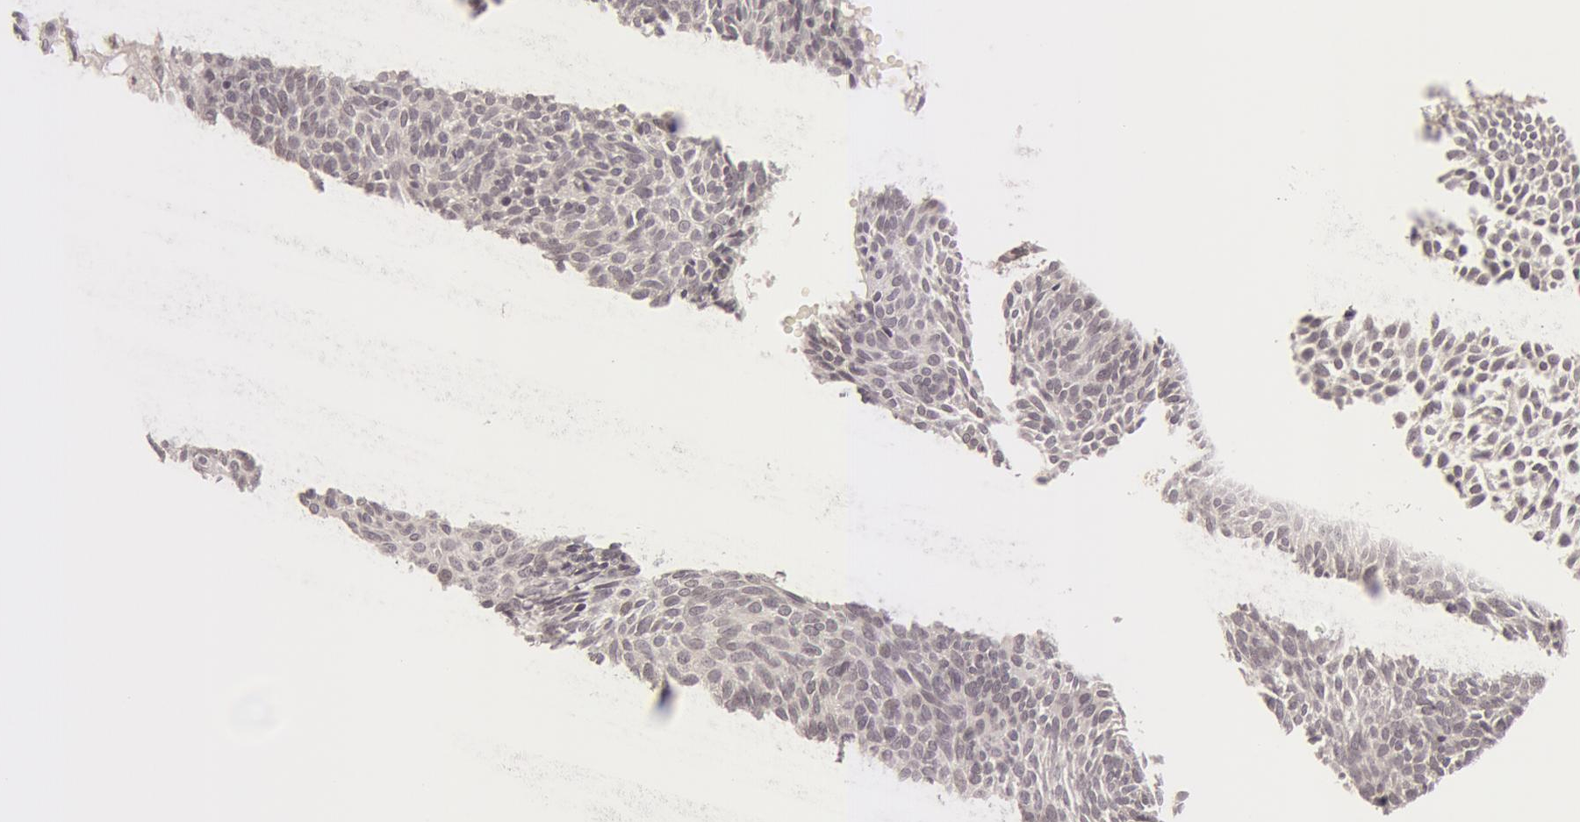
{"staining": {"intensity": "negative", "quantity": "none", "location": "none"}, "tissue": "skin cancer", "cell_type": "Tumor cells", "image_type": "cancer", "snomed": [{"axis": "morphology", "description": "Basal cell carcinoma"}, {"axis": "topography", "description": "Skin"}], "caption": "Tumor cells show no significant staining in skin cancer (basal cell carcinoma).", "gene": "OASL", "patient": {"sex": "male", "age": 84}}